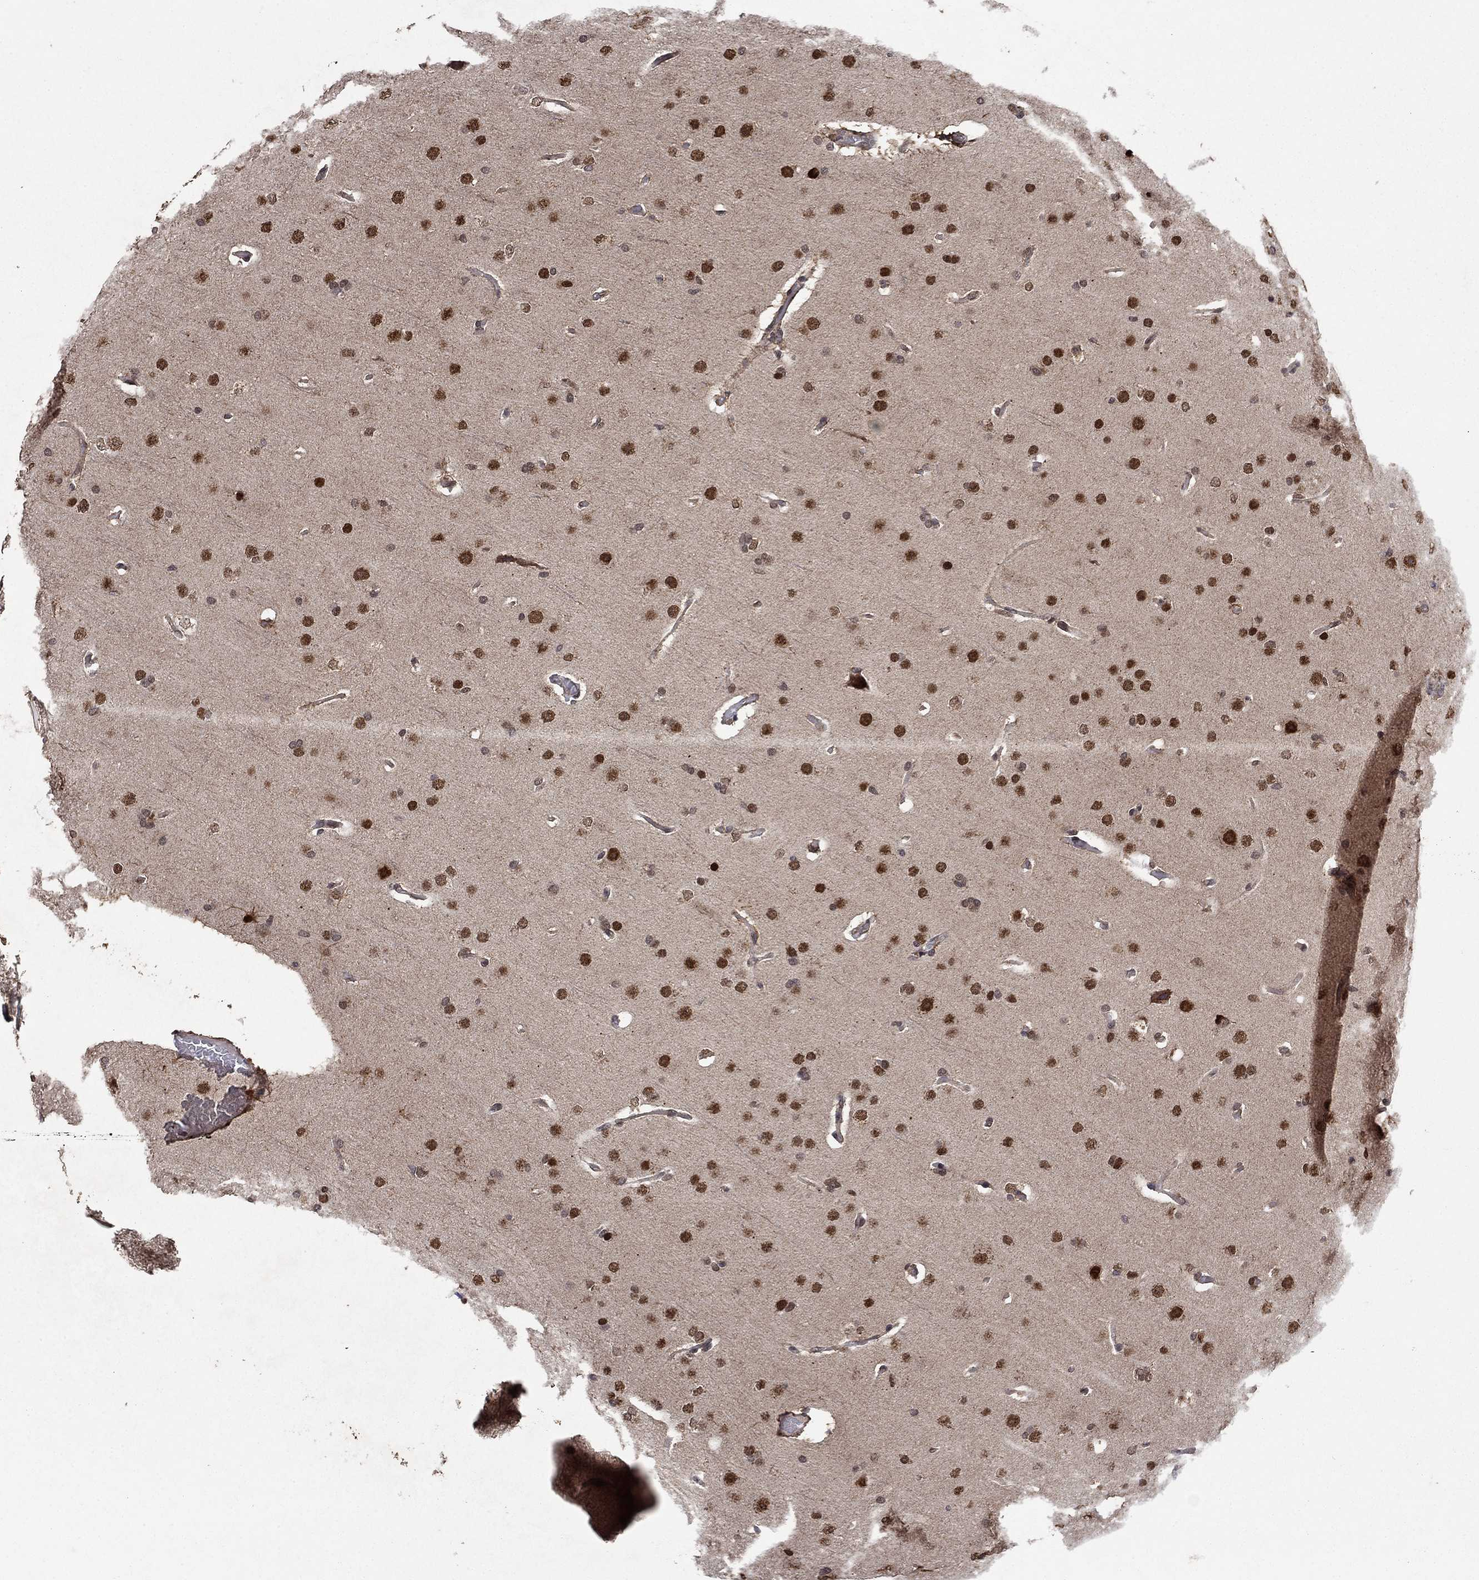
{"staining": {"intensity": "strong", "quantity": "25%-75%", "location": "nuclear"}, "tissue": "glioma", "cell_type": "Tumor cells", "image_type": "cancer", "snomed": [{"axis": "morphology", "description": "Glioma, malignant, Low grade"}, {"axis": "topography", "description": "Brain"}], "caption": "Immunohistochemistry staining of malignant glioma (low-grade), which displays high levels of strong nuclear expression in about 25%-75% of tumor cells indicating strong nuclear protein expression. The staining was performed using DAB (3,3'-diaminobenzidine) (brown) for protein detection and nuclei were counterstained in hematoxylin (blue).", "gene": "PRICKLE4", "patient": {"sex": "male", "age": 41}}